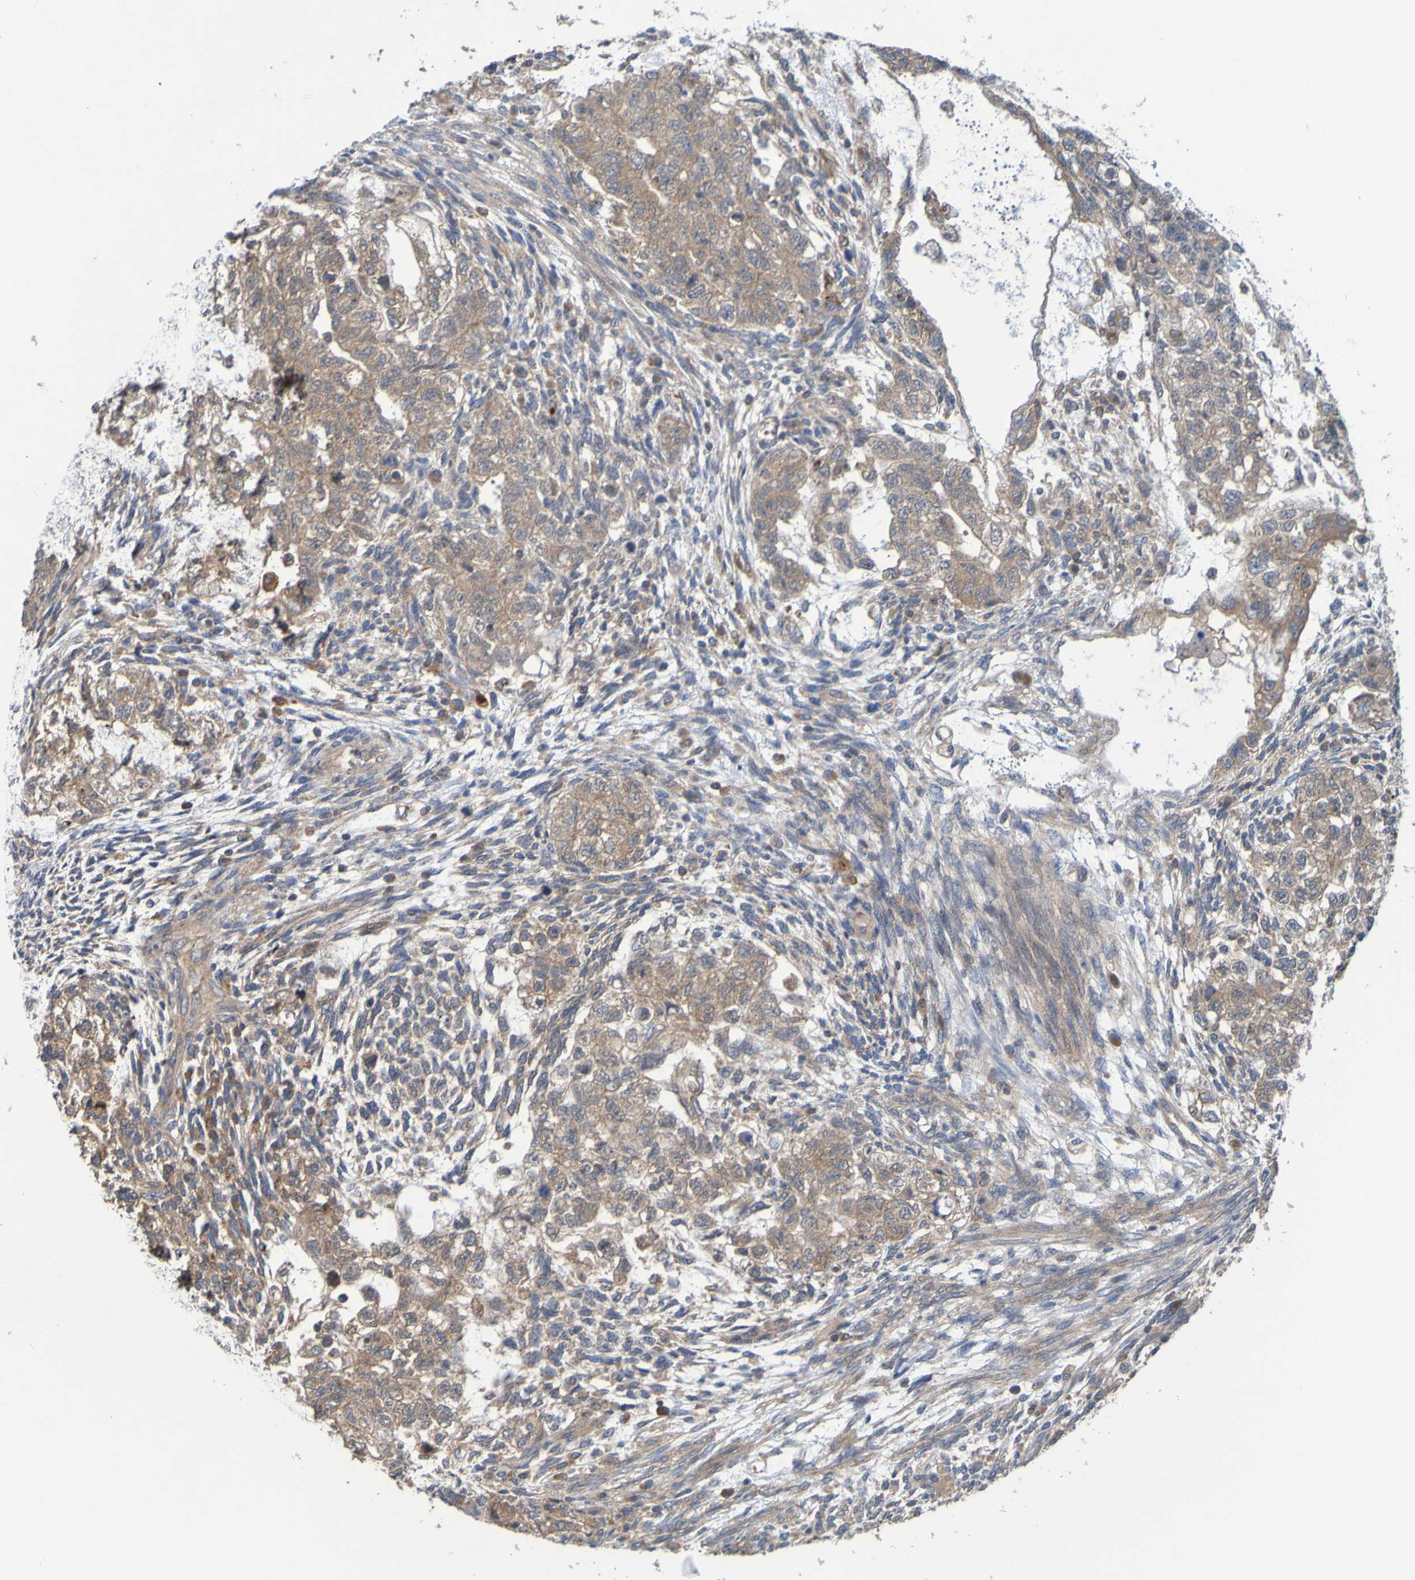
{"staining": {"intensity": "moderate", "quantity": ">75%", "location": "cytoplasmic/membranous"}, "tissue": "testis cancer", "cell_type": "Tumor cells", "image_type": "cancer", "snomed": [{"axis": "morphology", "description": "Normal tissue, NOS"}, {"axis": "morphology", "description": "Carcinoma, Embryonal, NOS"}, {"axis": "topography", "description": "Testis"}], "caption": "Tumor cells display moderate cytoplasmic/membranous positivity in approximately >75% of cells in testis cancer.", "gene": "SDK1", "patient": {"sex": "male", "age": 36}}